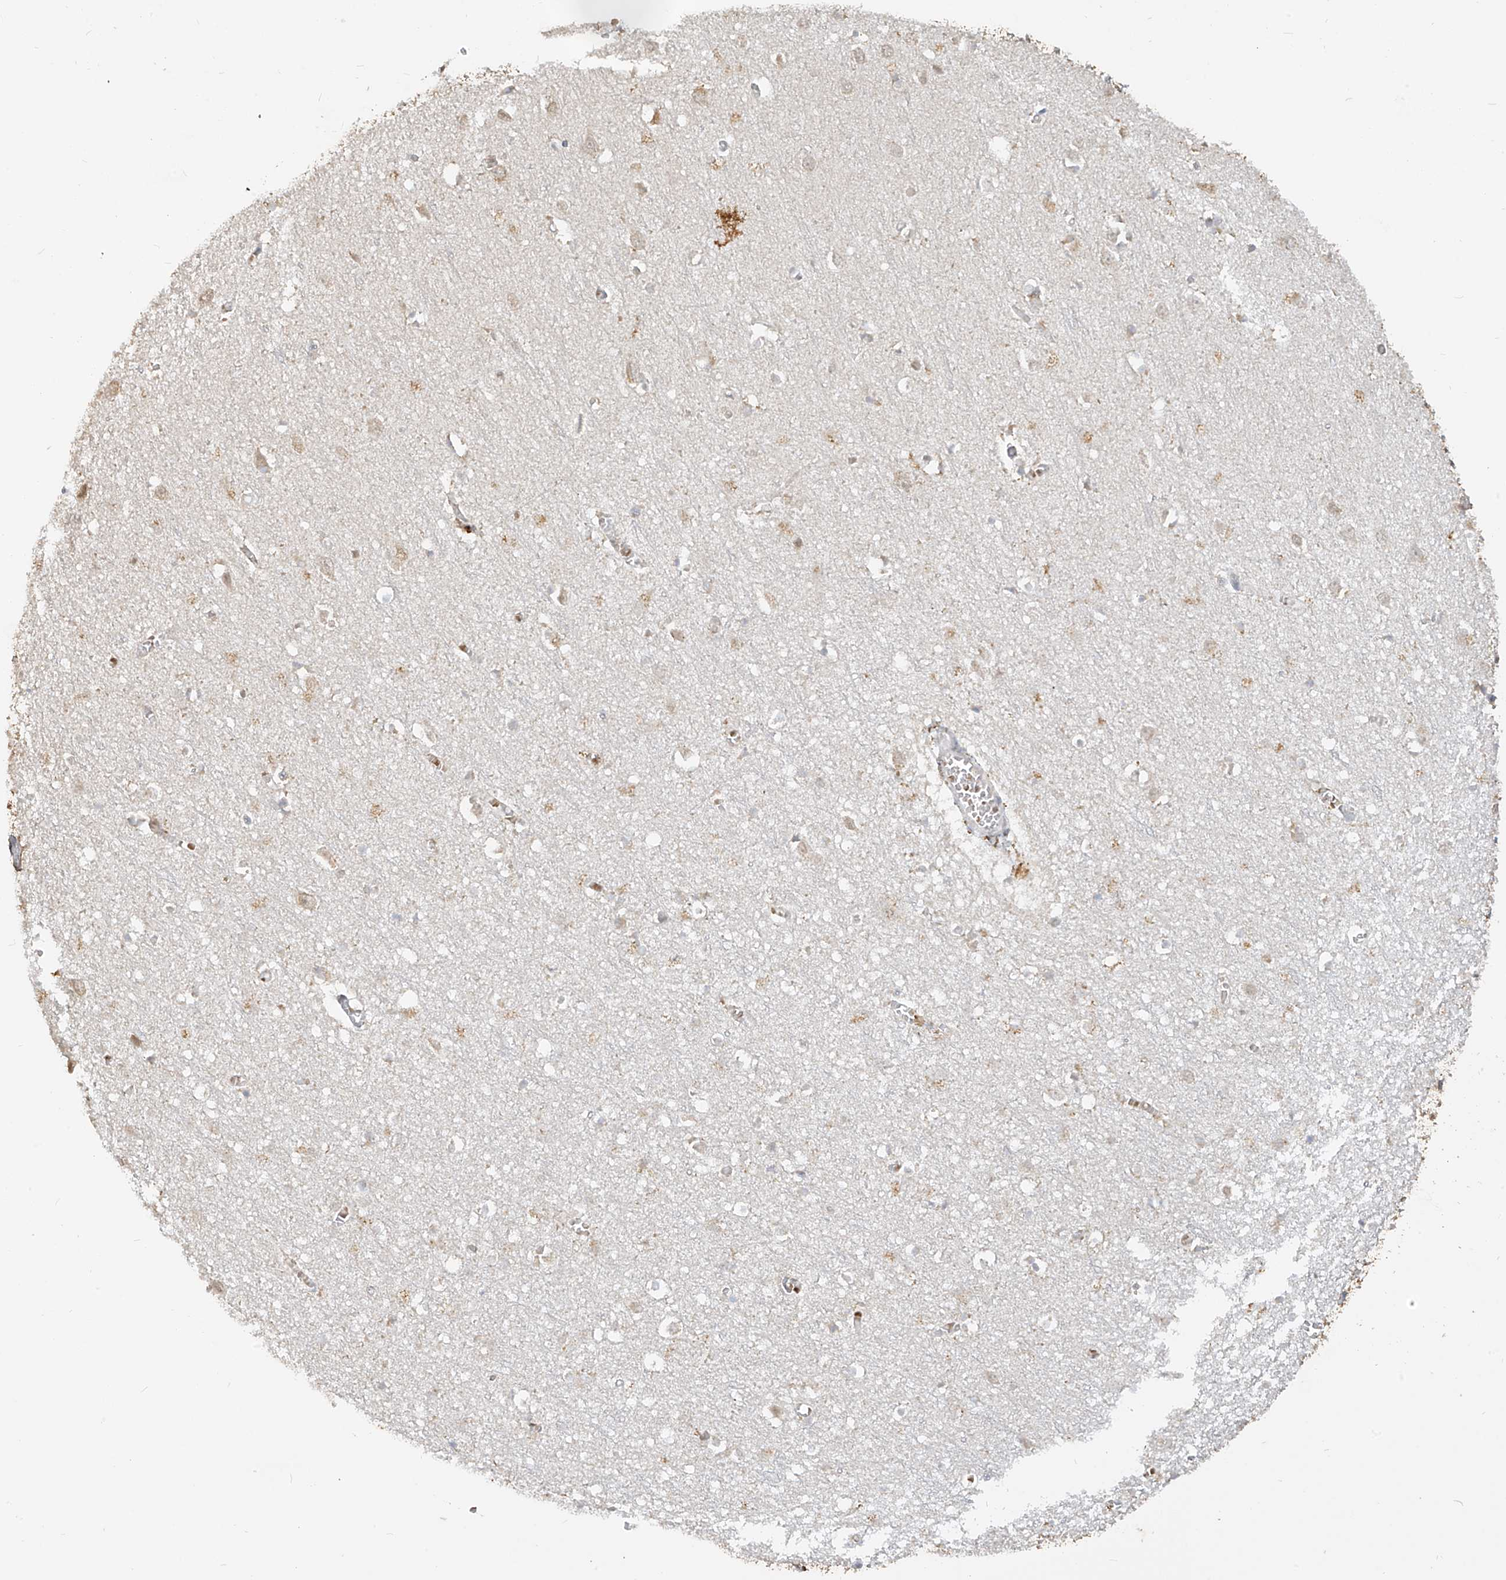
{"staining": {"intensity": "weak", "quantity": "<25%", "location": "cytoplasmic/membranous"}, "tissue": "cerebral cortex", "cell_type": "Endothelial cells", "image_type": "normal", "snomed": [{"axis": "morphology", "description": "Normal tissue, NOS"}, {"axis": "topography", "description": "Cerebral cortex"}], "caption": "A micrograph of human cerebral cortex is negative for staining in endothelial cells. Nuclei are stained in blue.", "gene": "MTUS2", "patient": {"sex": "female", "age": 64}}